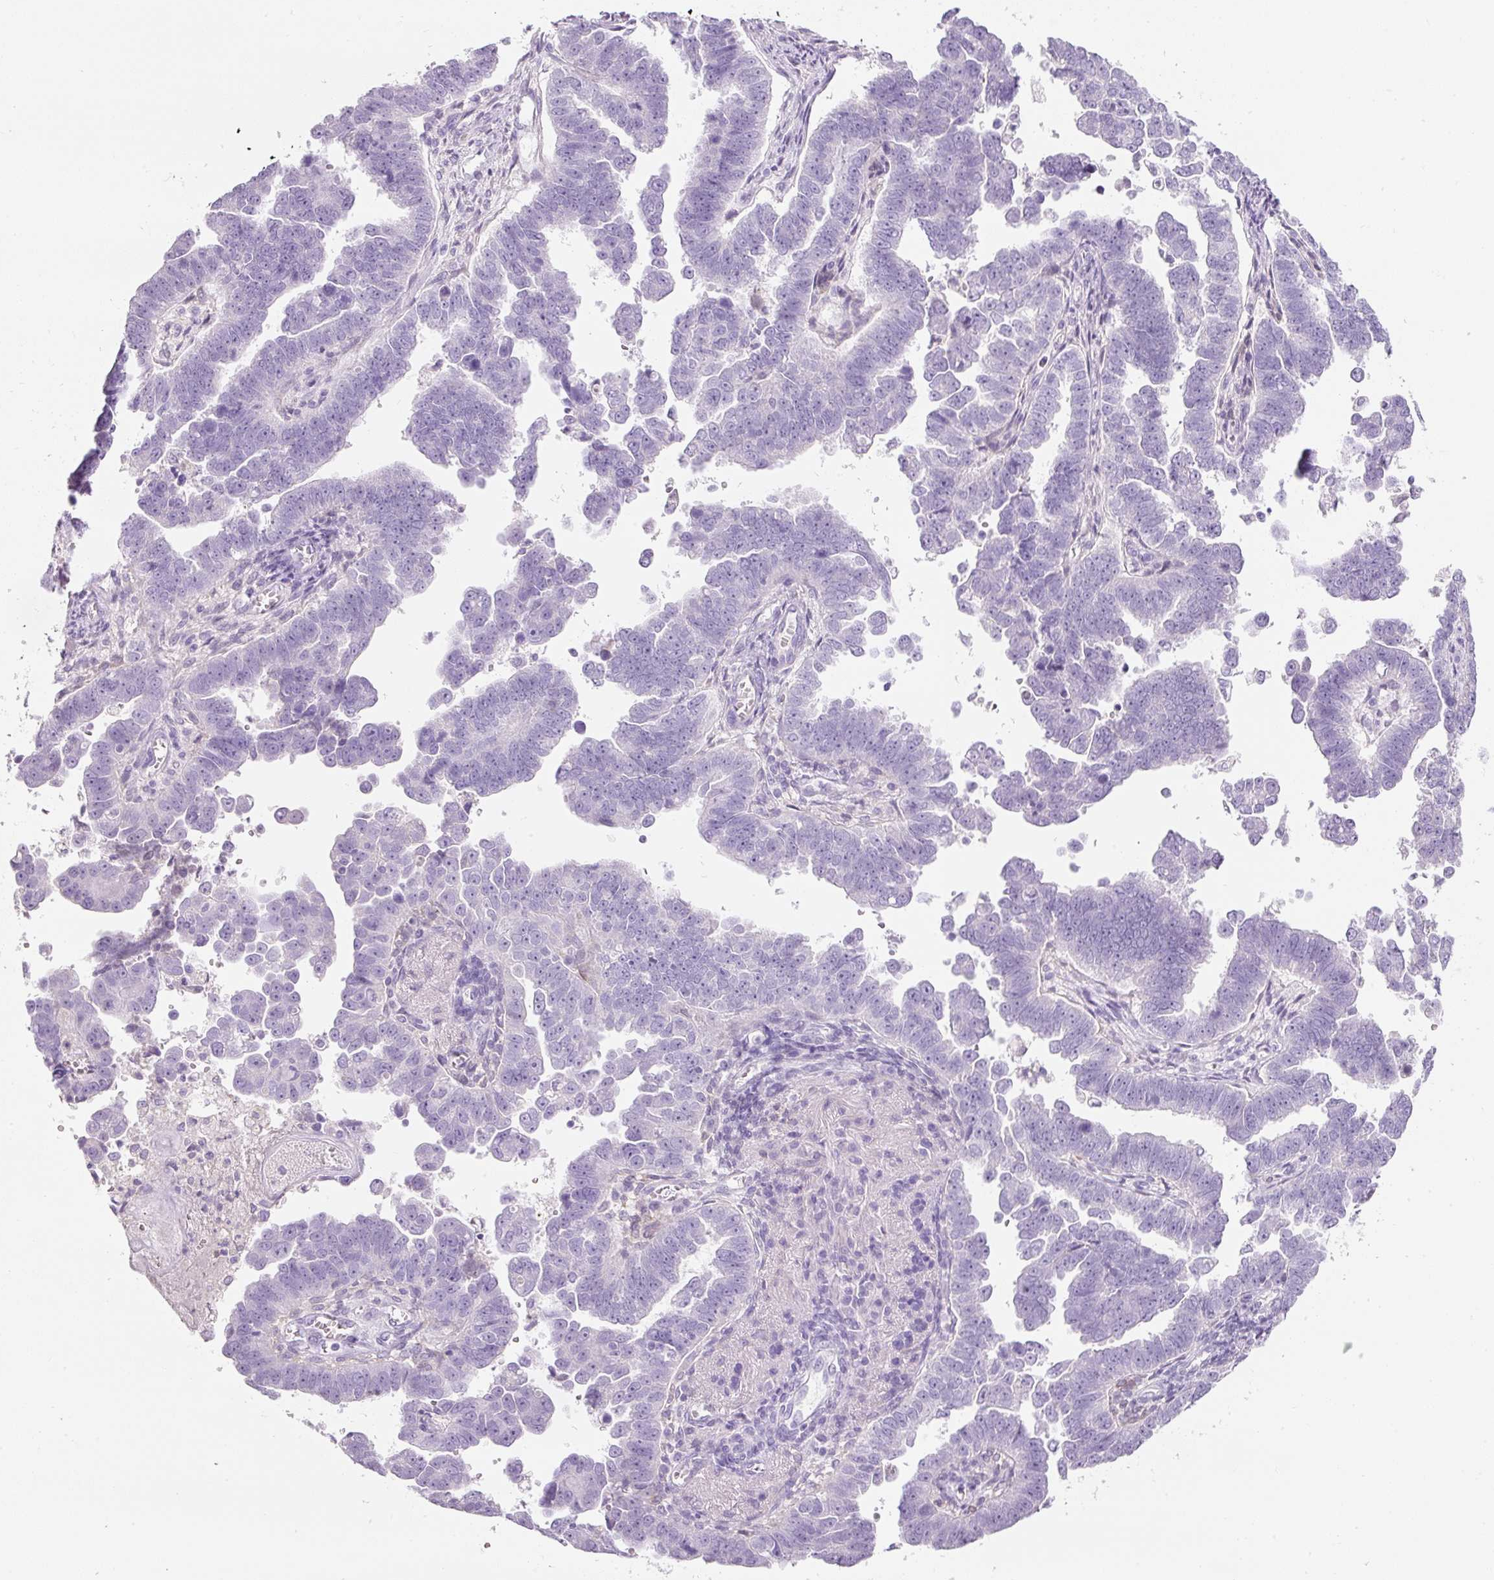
{"staining": {"intensity": "negative", "quantity": "none", "location": "none"}, "tissue": "endometrial cancer", "cell_type": "Tumor cells", "image_type": "cancer", "snomed": [{"axis": "morphology", "description": "Adenocarcinoma, NOS"}, {"axis": "topography", "description": "Endometrium"}], "caption": "Tumor cells show no significant protein expression in endometrial adenocarcinoma.", "gene": "DNM1", "patient": {"sex": "female", "age": 75}}